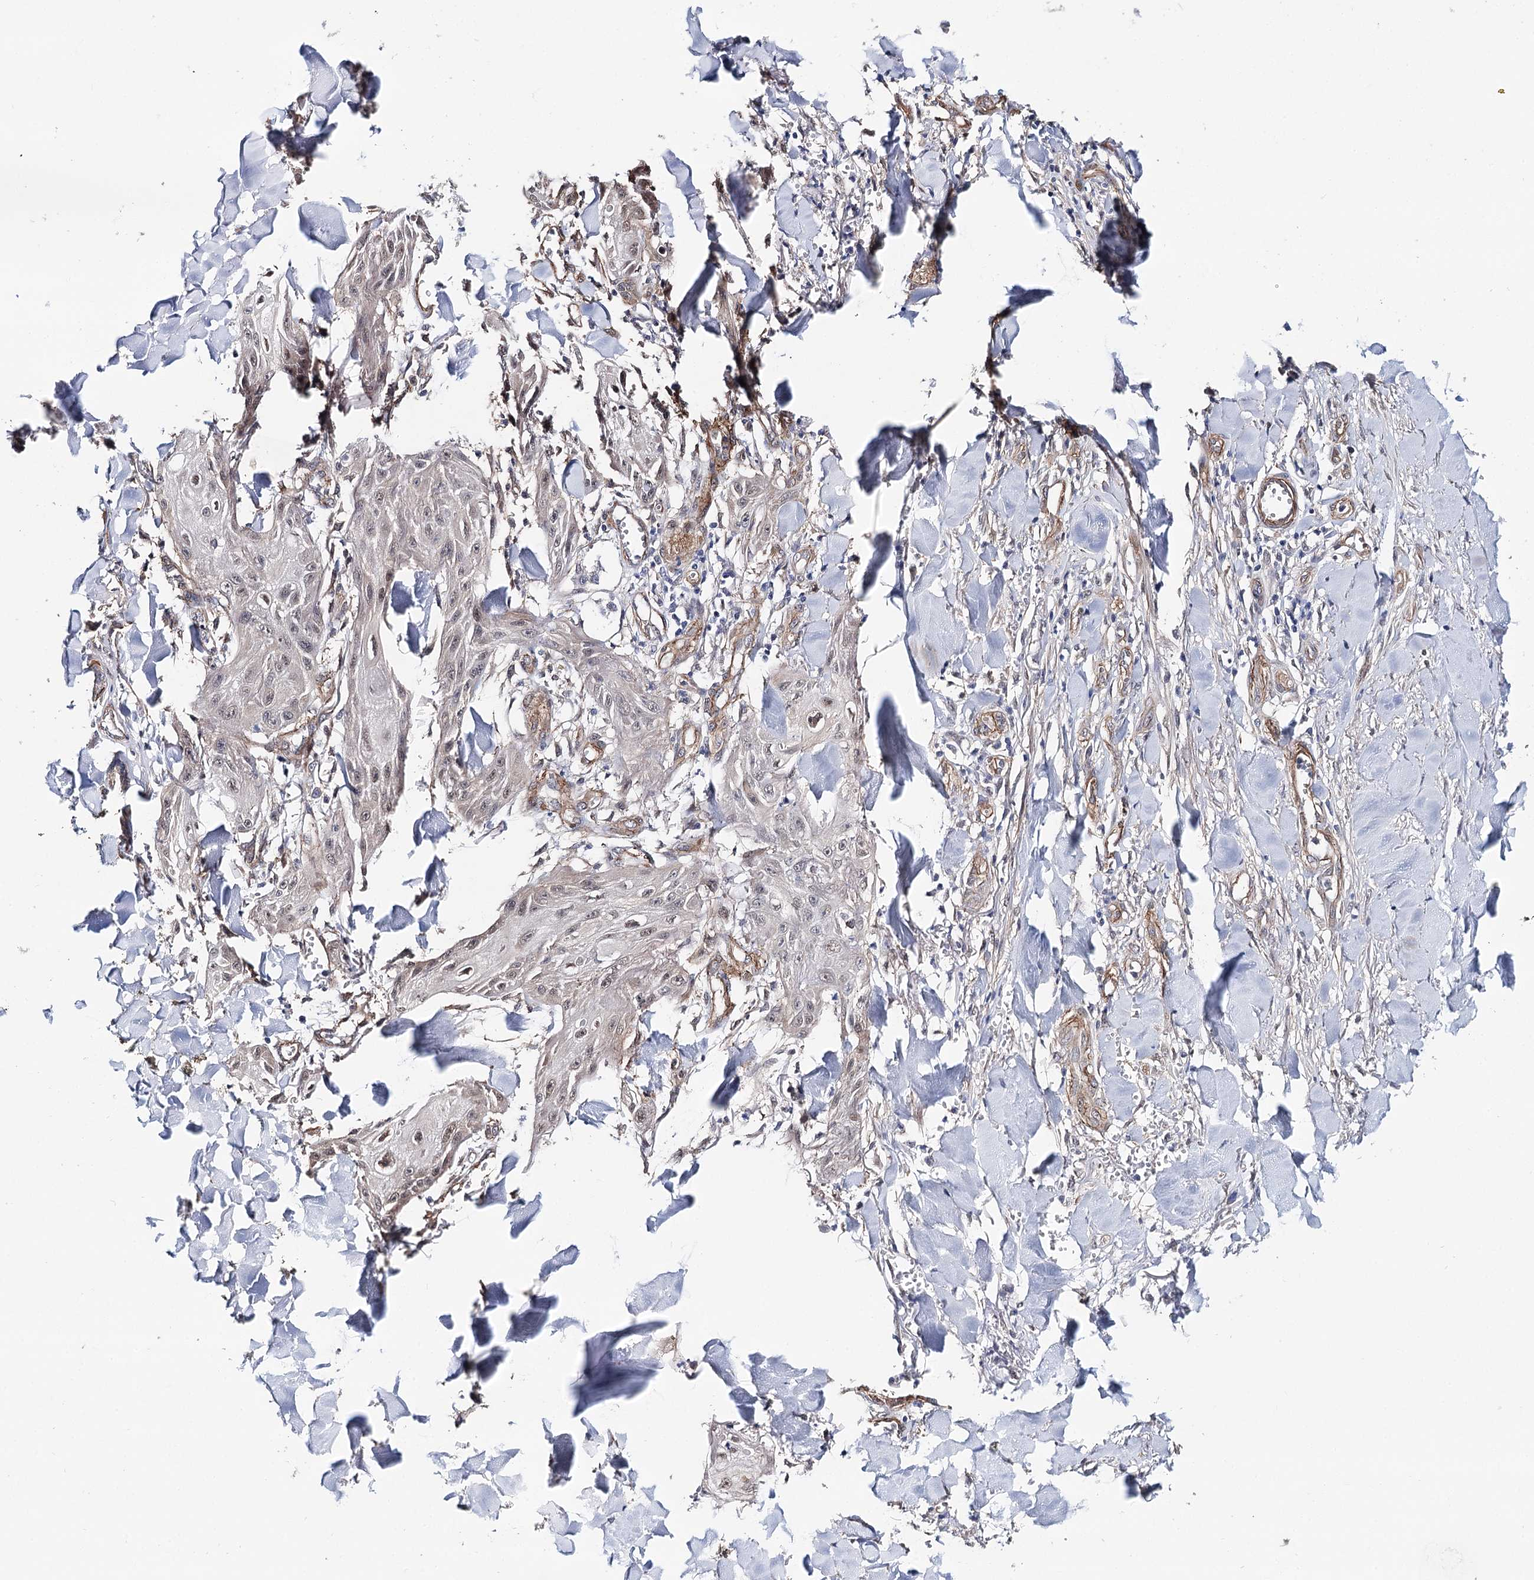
{"staining": {"intensity": "weak", "quantity": "<25%", "location": "nuclear"}, "tissue": "skin cancer", "cell_type": "Tumor cells", "image_type": "cancer", "snomed": [{"axis": "morphology", "description": "Squamous cell carcinoma, NOS"}, {"axis": "topography", "description": "Skin"}], "caption": "Photomicrograph shows no protein positivity in tumor cells of skin cancer tissue.", "gene": "PPP2R5B", "patient": {"sex": "male", "age": 74}}